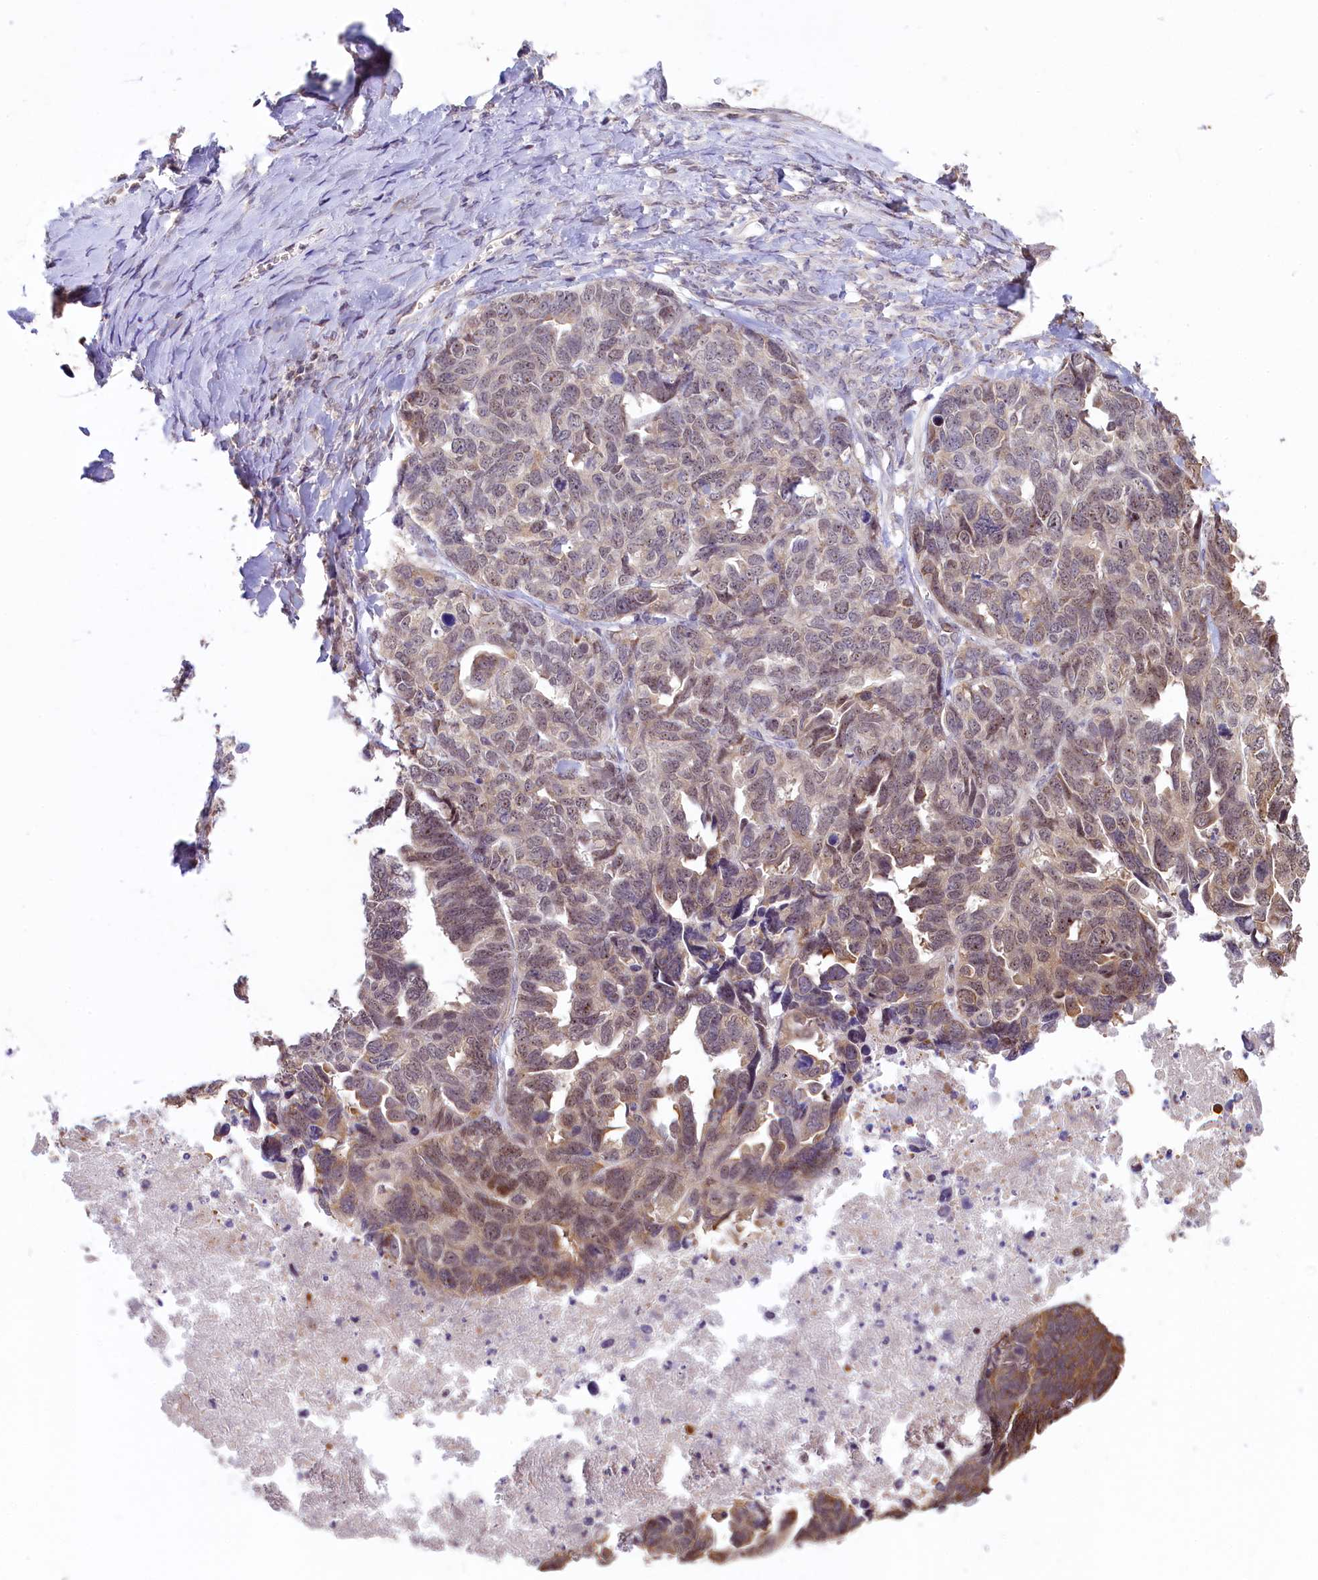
{"staining": {"intensity": "weak", "quantity": ">75%", "location": "cytoplasmic/membranous"}, "tissue": "ovarian cancer", "cell_type": "Tumor cells", "image_type": "cancer", "snomed": [{"axis": "morphology", "description": "Cystadenocarcinoma, serous, NOS"}, {"axis": "topography", "description": "Ovary"}], "caption": "Weak cytoplasmic/membranous expression is appreciated in about >75% of tumor cells in ovarian cancer (serous cystadenocarcinoma).", "gene": "RBBP8", "patient": {"sex": "female", "age": 79}}